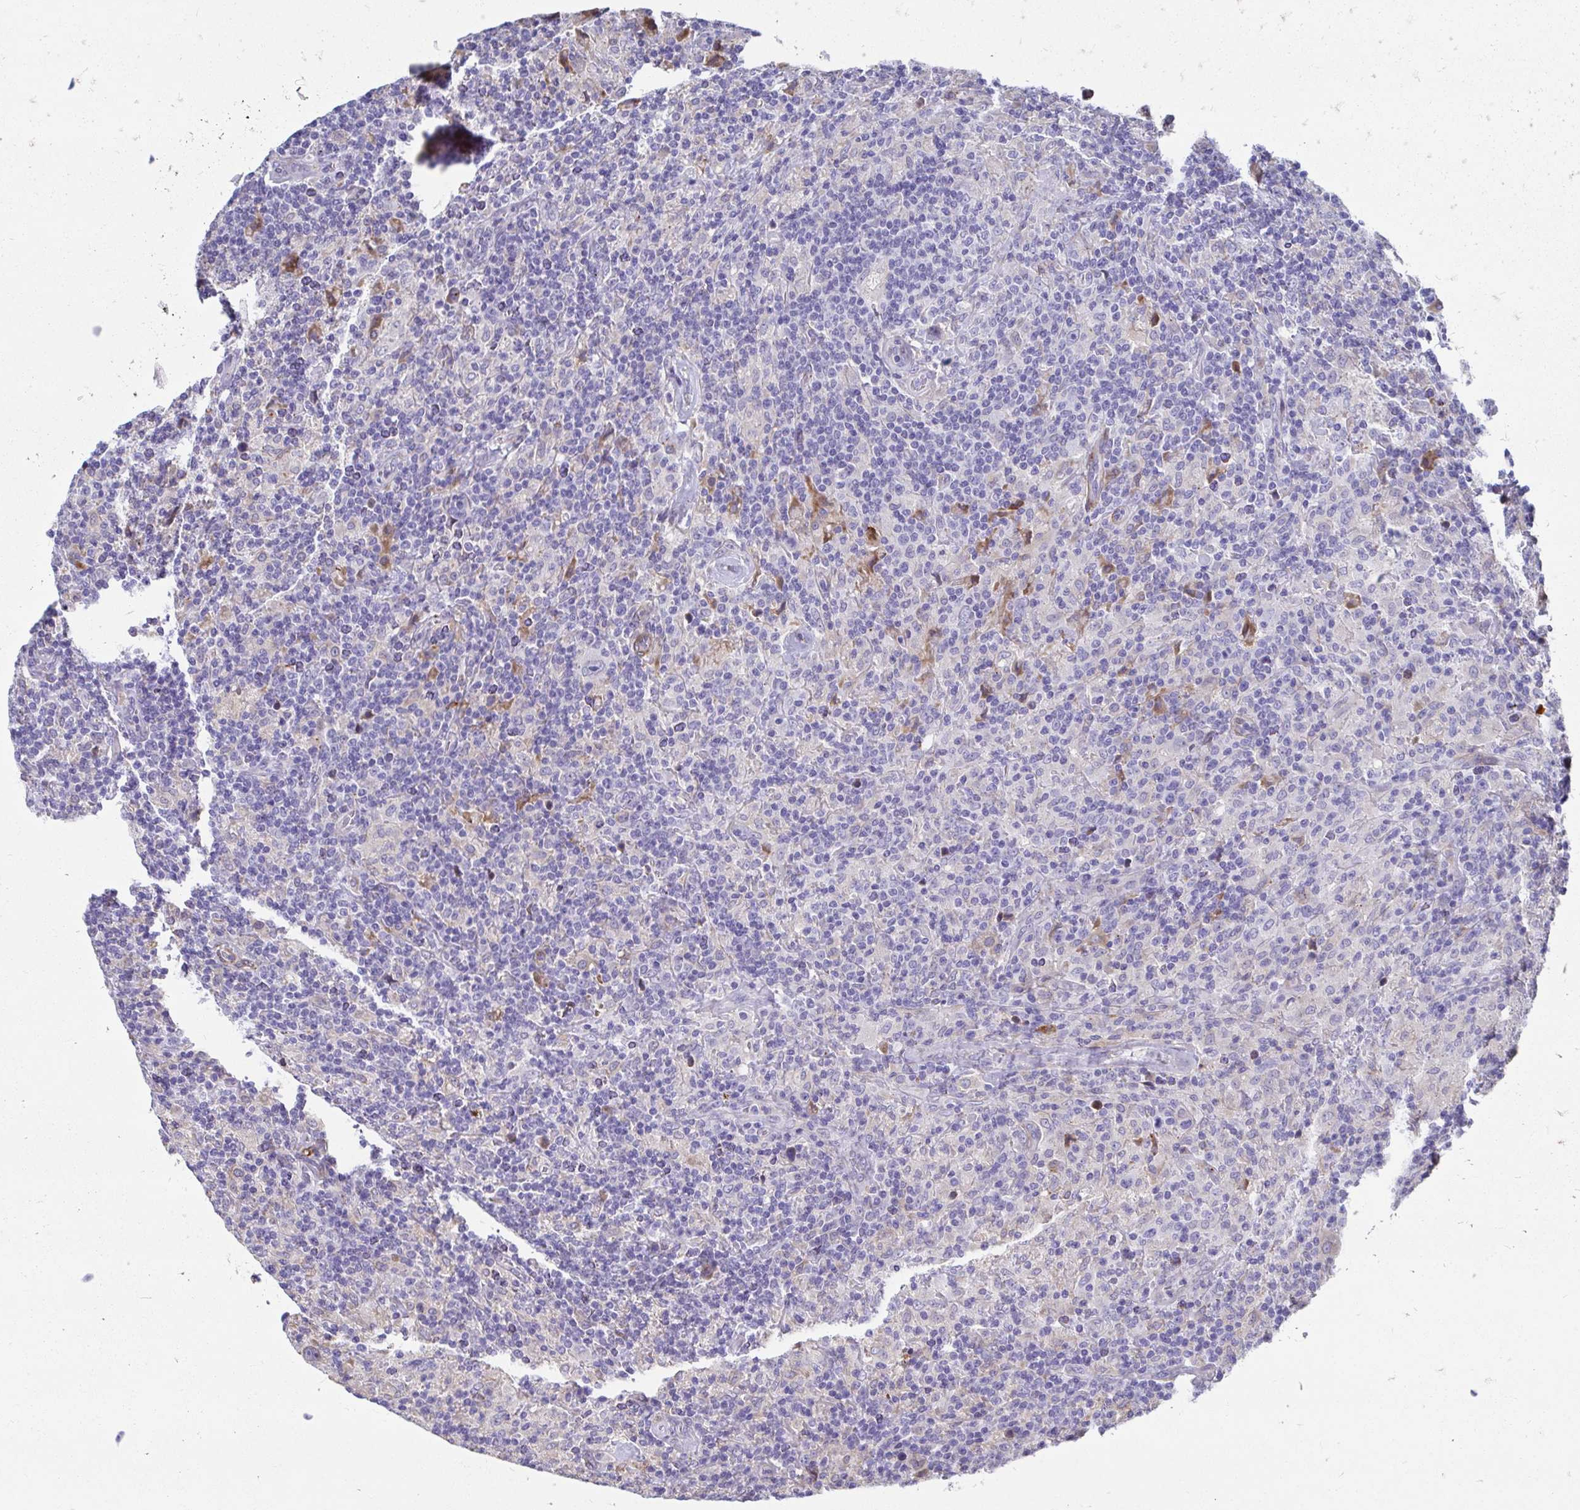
{"staining": {"intensity": "negative", "quantity": "none", "location": "none"}, "tissue": "lymphoma", "cell_type": "Tumor cells", "image_type": "cancer", "snomed": [{"axis": "morphology", "description": "Hodgkin's disease, NOS"}, {"axis": "topography", "description": "Lymph node"}], "caption": "IHC of Hodgkin's disease exhibits no positivity in tumor cells.", "gene": "CDKL1", "patient": {"sex": "male", "age": 70}}